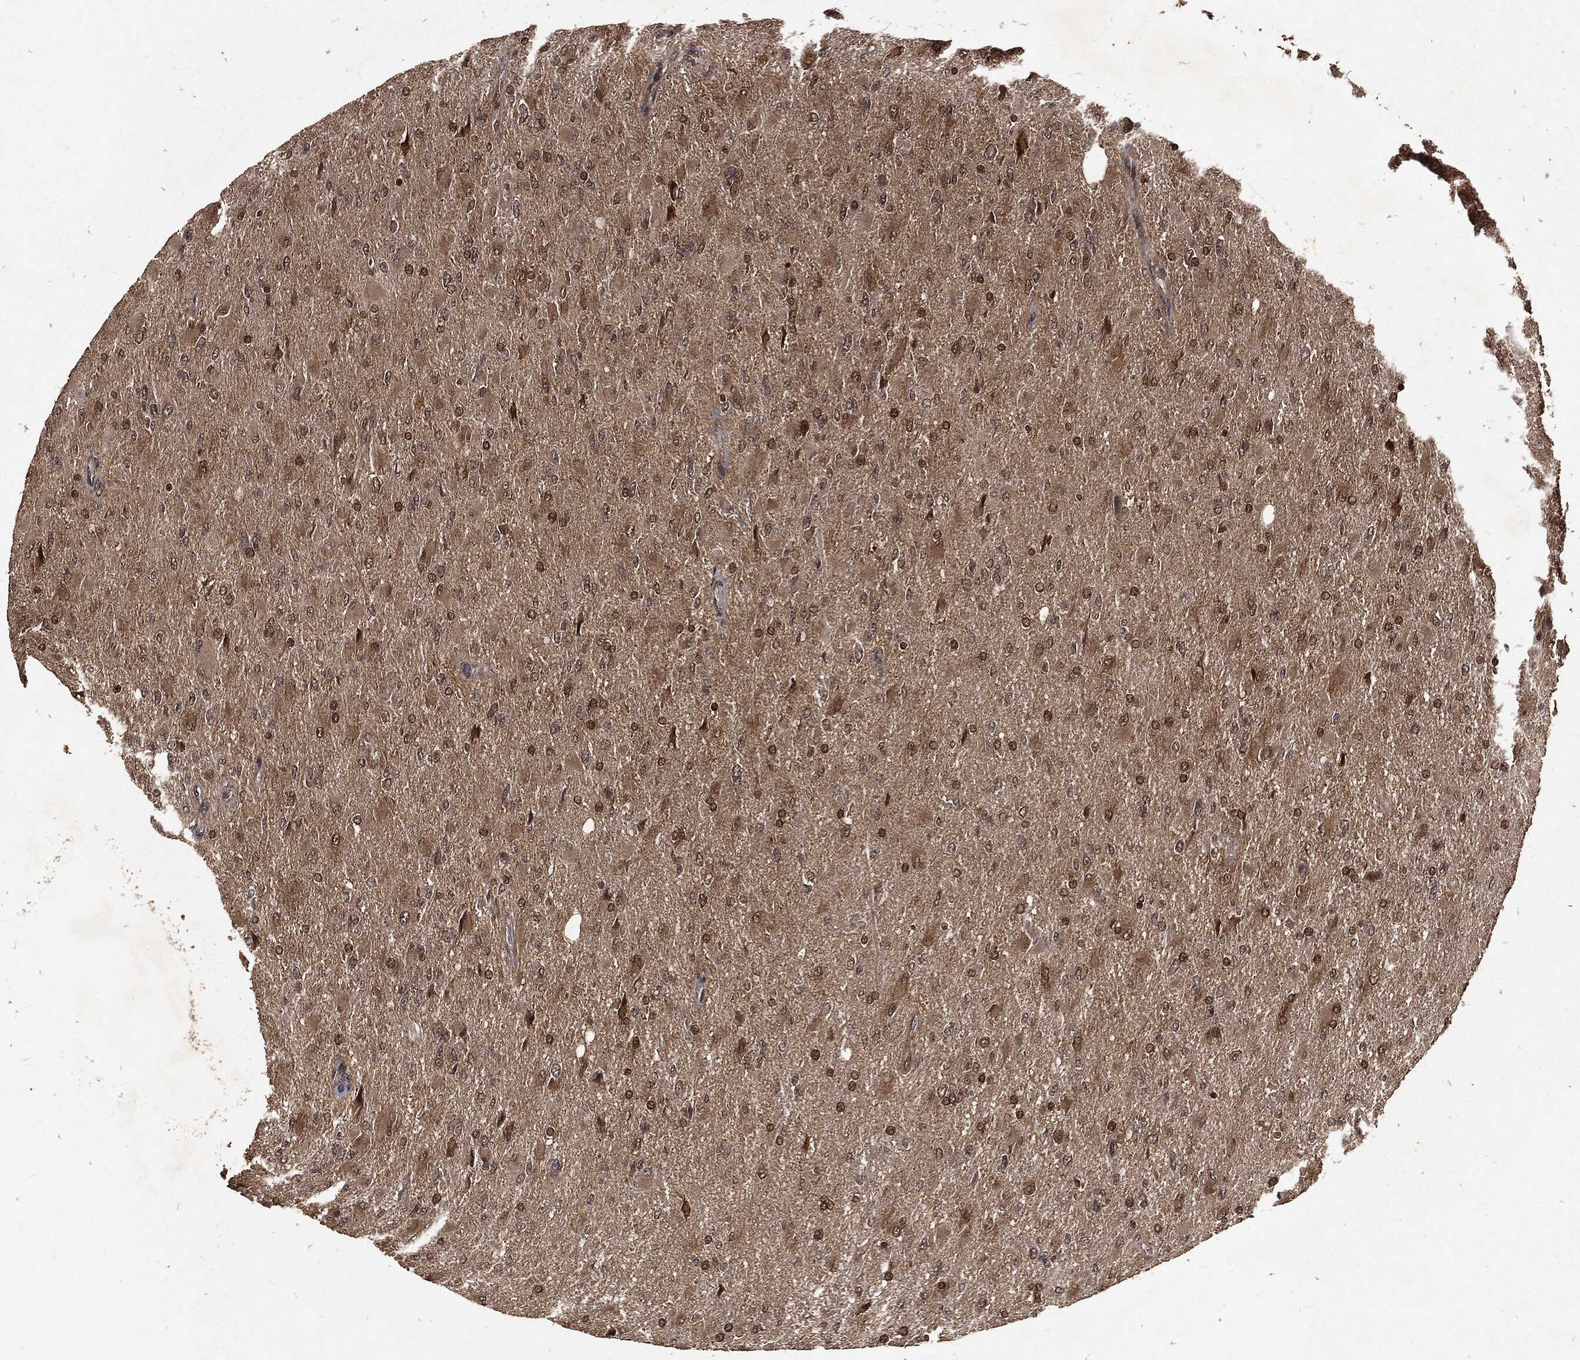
{"staining": {"intensity": "moderate", "quantity": "25%-75%", "location": "cytoplasmic/membranous"}, "tissue": "glioma", "cell_type": "Tumor cells", "image_type": "cancer", "snomed": [{"axis": "morphology", "description": "Glioma, malignant, High grade"}, {"axis": "topography", "description": "Cerebral cortex"}], "caption": "This micrograph shows IHC staining of malignant high-grade glioma, with medium moderate cytoplasmic/membranous expression in approximately 25%-75% of tumor cells.", "gene": "ZNF226", "patient": {"sex": "female", "age": 36}}